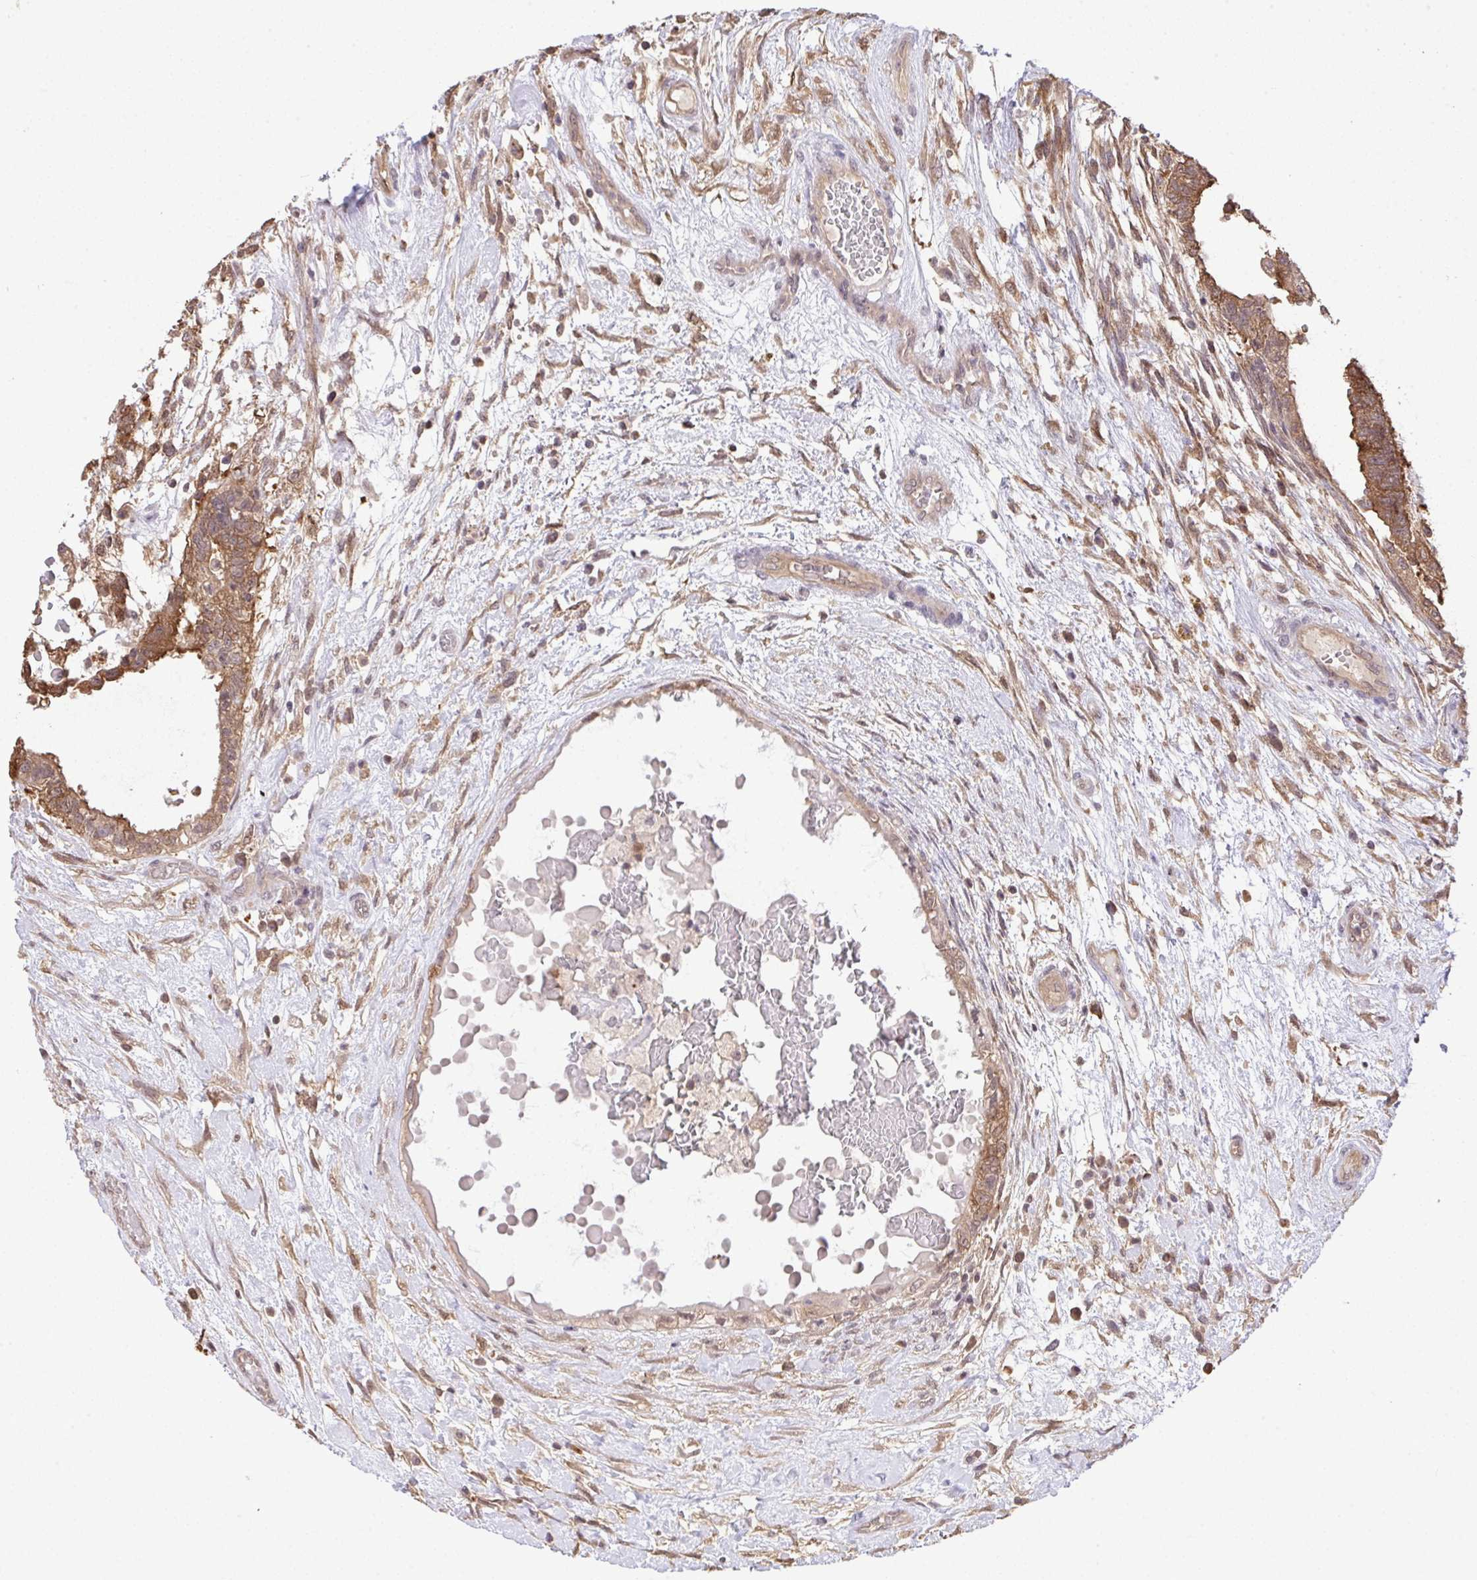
{"staining": {"intensity": "moderate", "quantity": ">75%", "location": "cytoplasmic/membranous"}, "tissue": "testis cancer", "cell_type": "Tumor cells", "image_type": "cancer", "snomed": [{"axis": "morphology", "description": "Normal tissue, NOS"}, {"axis": "morphology", "description": "Carcinoma, Embryonal, NOS"}, {"axis": "topography", "description": "Testis"}], "caption": "Tumor cells reveal medium levels of moderate cytoplasmic/membranous expression in approximately >75% of cells in human testis embryonal carcinoma.", "gene": "C12orf57", "patient": {"sex": "male", "age": 32}}